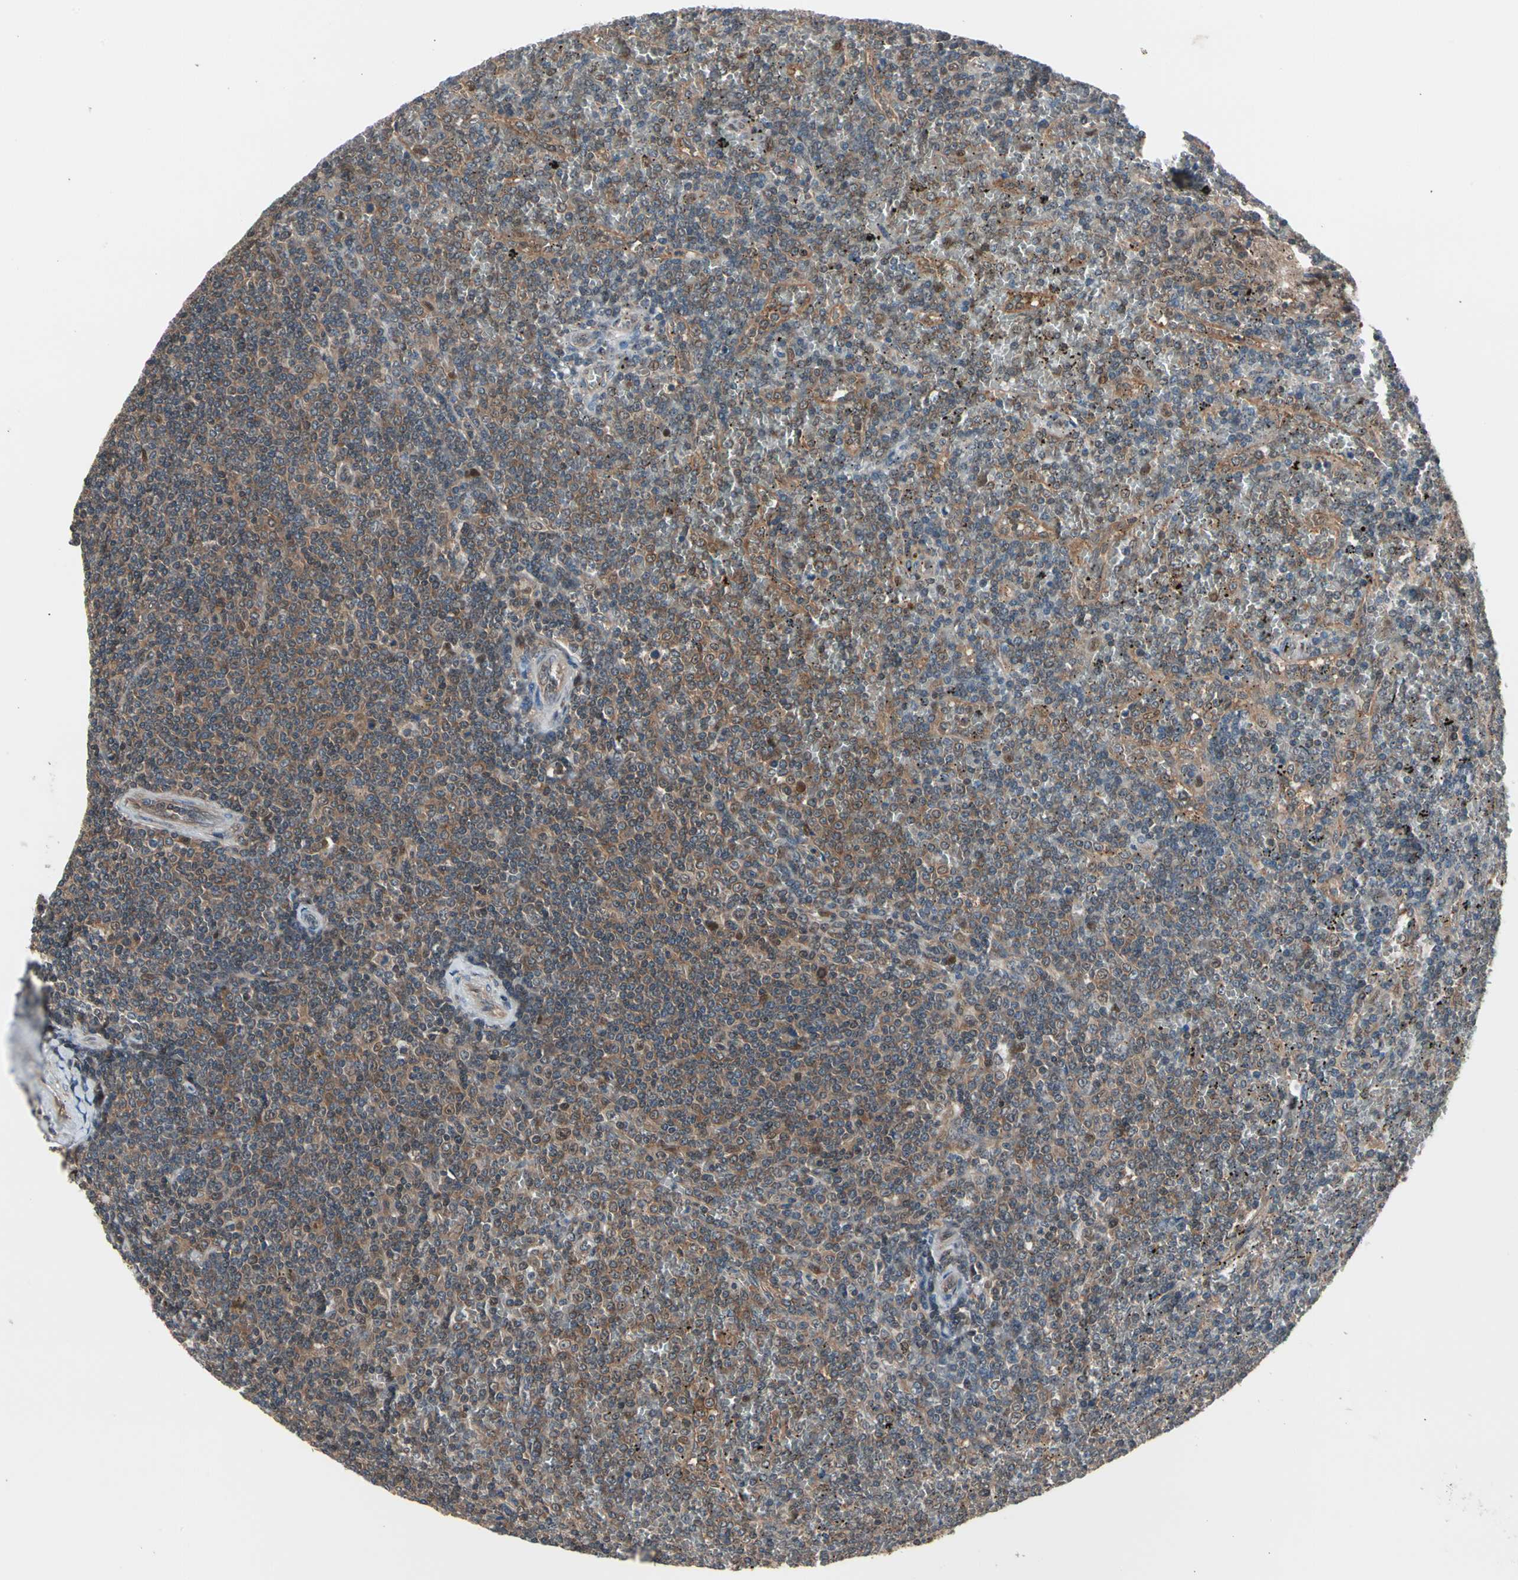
{"staining": {"intensity": "moderate", "quantity": ">75%", "location": "cytoplasmic/membranous,nuclear"}, "tissue": "lymphoma", "cell_type": "Tumor cells", "image_type": "cancer", "snomed": [{"axis": "morphology", "description": "Malignant lymphoma, non-Hodgkin's type, Low grade"}, {"axis": "topography", "description": "Spleen"}], "caption": "Malignant lymphoma, non-Hodgkin's type (low-grade) stained with IHC reveals moderate cytoplasmic/membranous and nuclear expression in about >75% of tumor cells.", "gene": "PSMA2", "patient": {"sex": "female", "age": 19}}